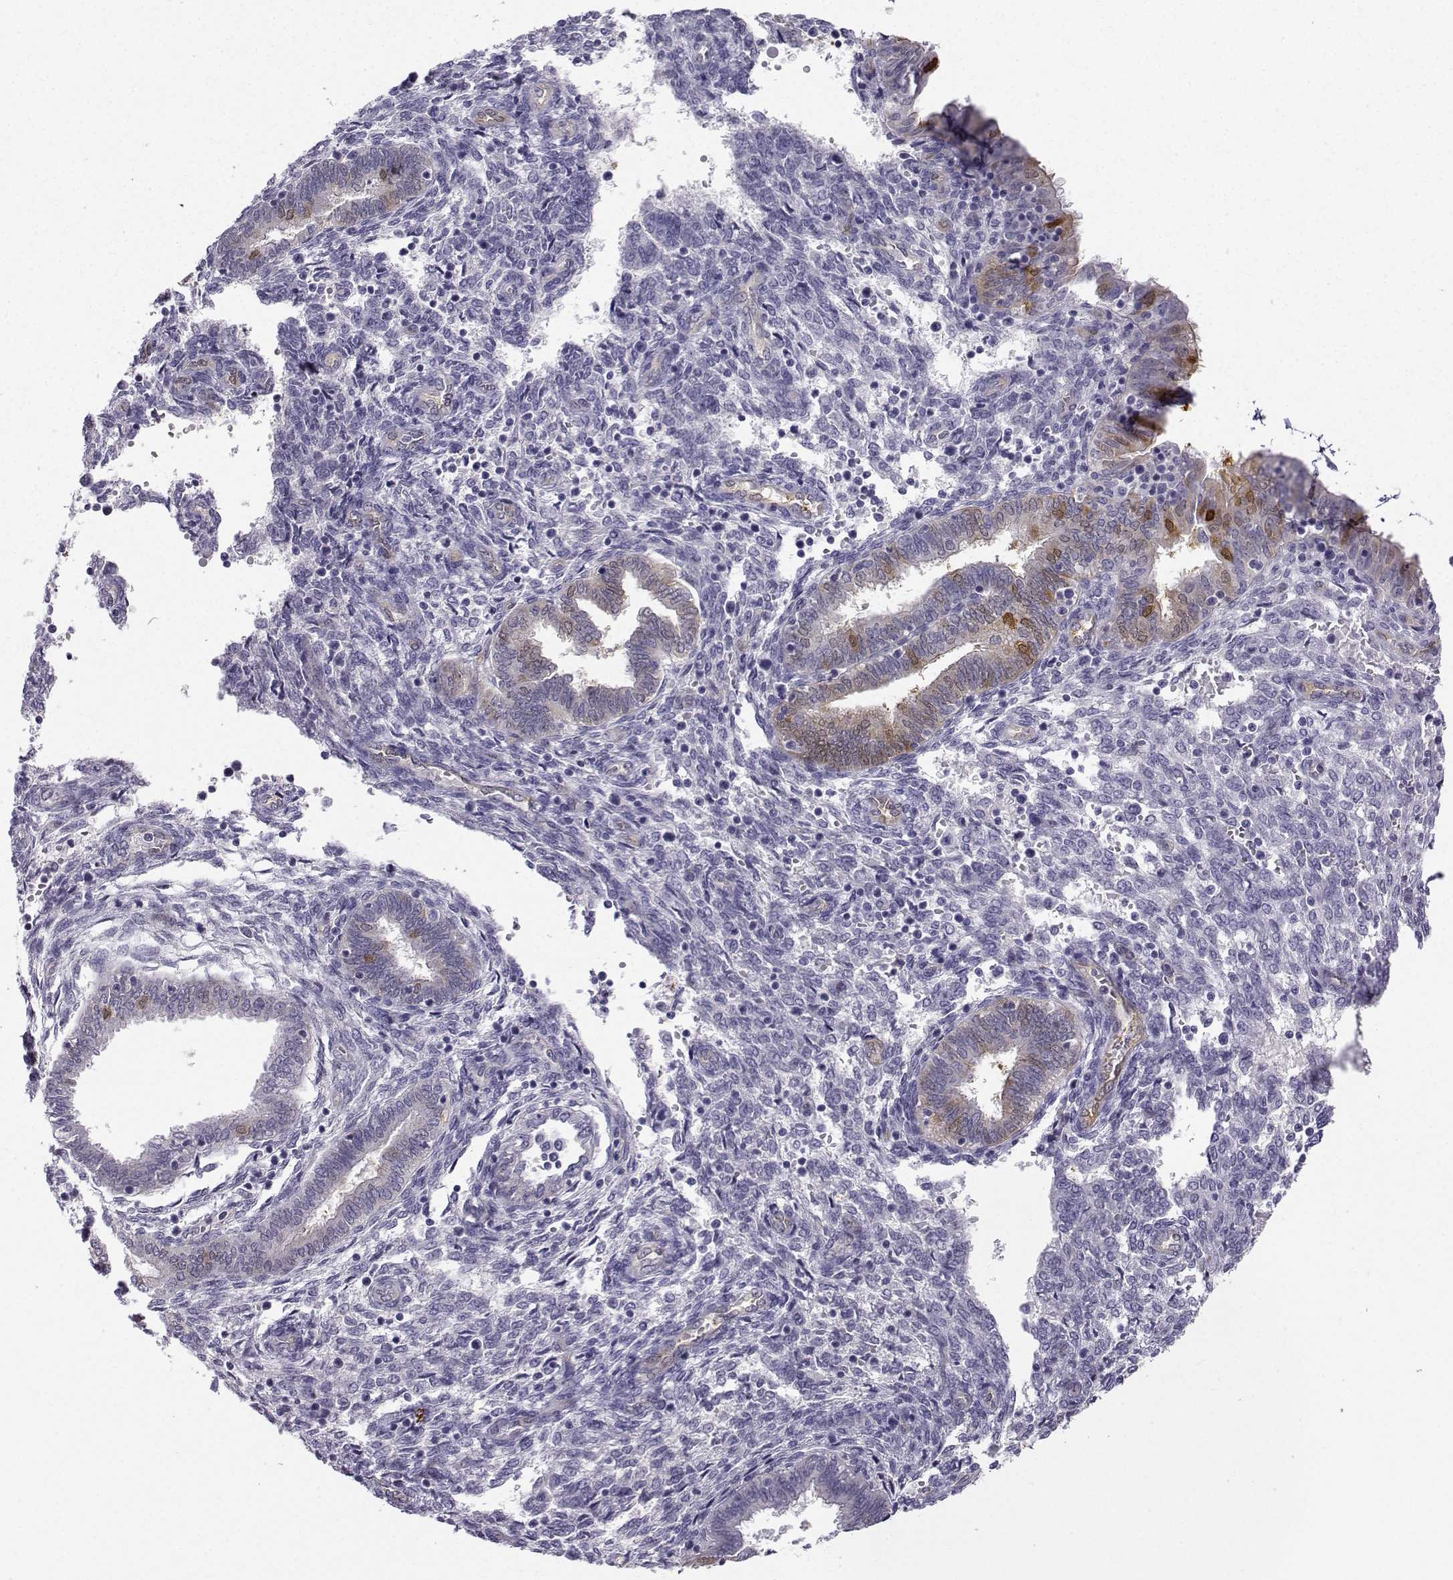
{"staining": {"intensity": "negative", "quantity": "none", "location": "none"}, "tissue": "endometrium", "cell_type": "Cells in endometrial stroma", "image_type": "normal", "snomed": [{"axis": "morphology", "description": "Normal tissue, NOS"}, {"axis": "topography", "description": "Endometrium"}], "caption": "Immunohistochemistry image of normal endometrium: human endometrium stained with DAB (3,3'-diaminobenzidine) reveals no significant protein expression in cells in endometrial stroma.", "gene": "NQO1", "patient": {"sex": "female", "age": 42}}